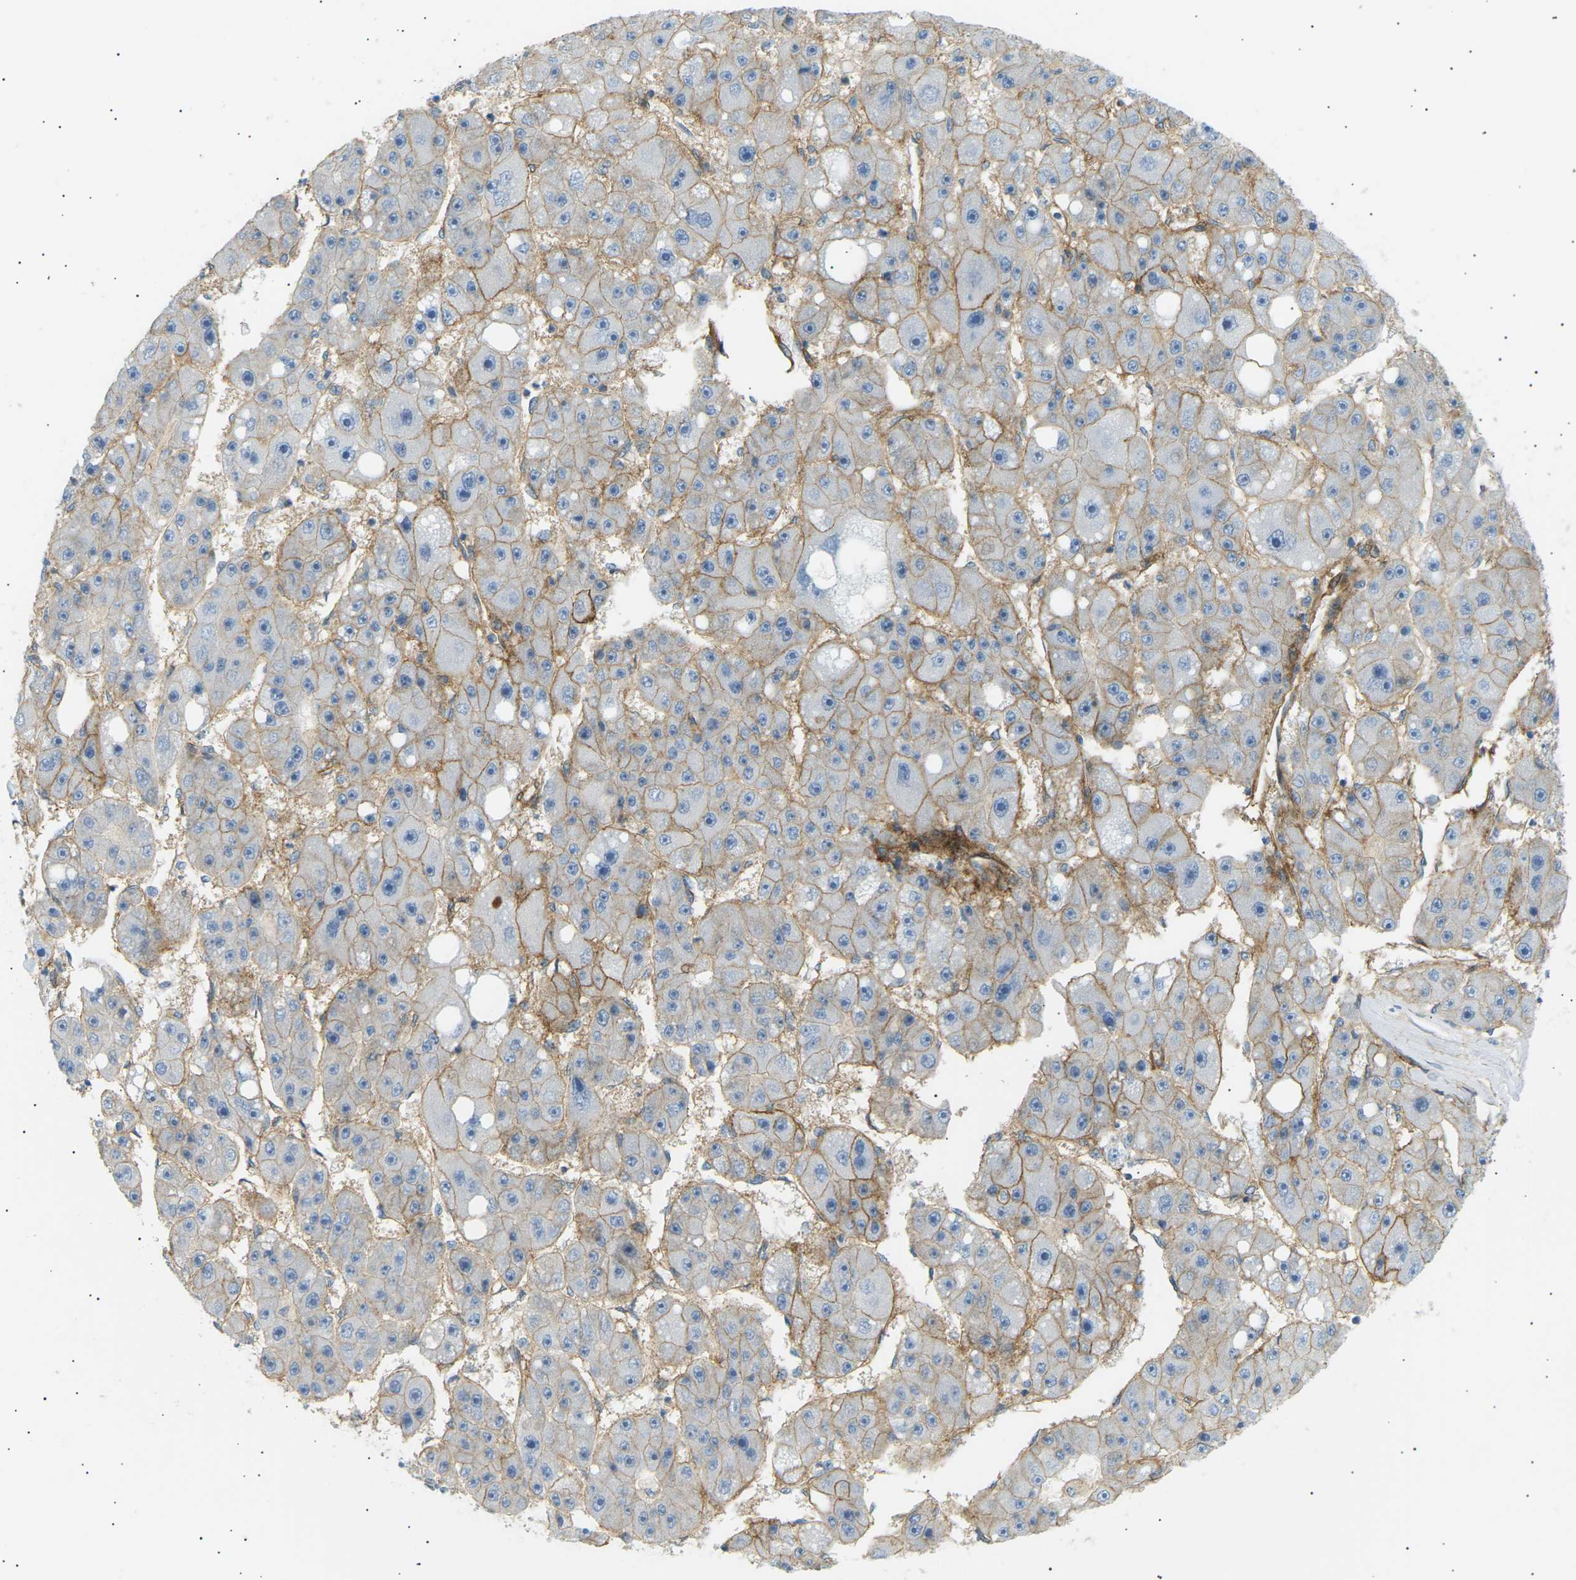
{"staining": {"intensity": "moderate", "quantity": ">75%", "location": "cytoplasmic/membranous"}, "tissue": "liver cancer", "cell_type": "Tumor cells", "image_type": "cancer", "snomed": [{"axis": "morphology", "description": "Carcinoma, Hepatocellular, NOS"}, {"axis": "topography", "description": "Liver"}], "caption": "Moderate cytoplasmic/membranous staining for a protein is seen in approximately >75% of tumor cells of liver cancer (hepatocellular carcinoma) using IHC.", "gene": "ATP2B4", "patient": {"sex": "female", "age": 61}}